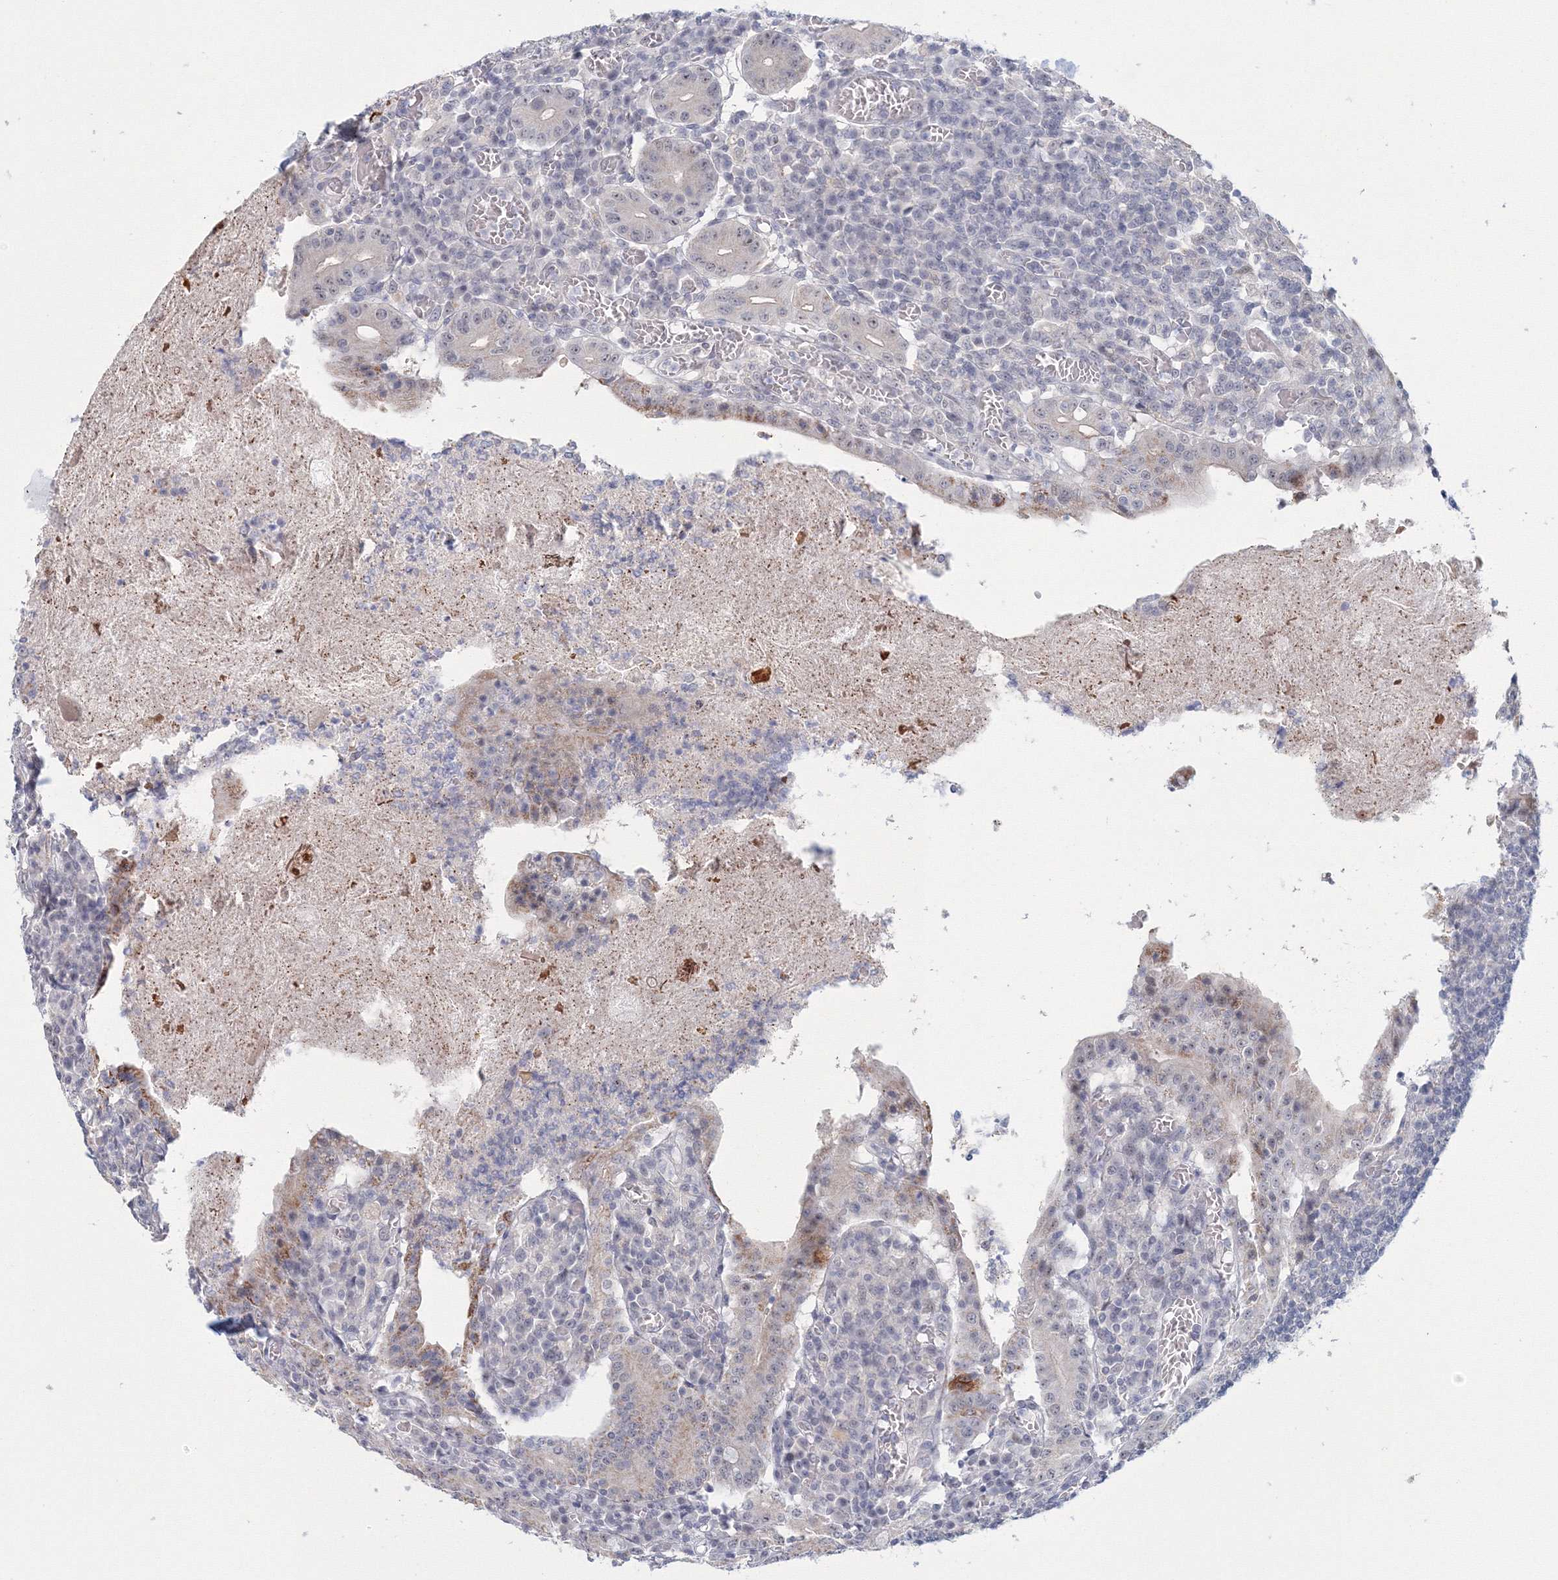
{"staining": {"intensity": "strong", "quantity": "25%-75%", "location": "cytoplasmic/membranous"}, "tissue": "small intestine", "cell_type": "Glandular cells", "image_type": "normal", "snomed": [{"axis": "morphology", "description": "Normal tissue, NOS"}, {"axis": "morphology", "description": "Cystadenocarcinoma, serous, Metastatic site"}, {"axis": "topography", "description": "Small intestine"}], "caption": "Immunohistochemistry (DAB (3,3'-diaminobenzidine)) staining of benign human small intestine shows strong cytoplasmic/membranous protein staining in approximately 25%-75% of glandular cells.", "gene": "VSIG1", "patient": {"sex": "female", "age": 61}}